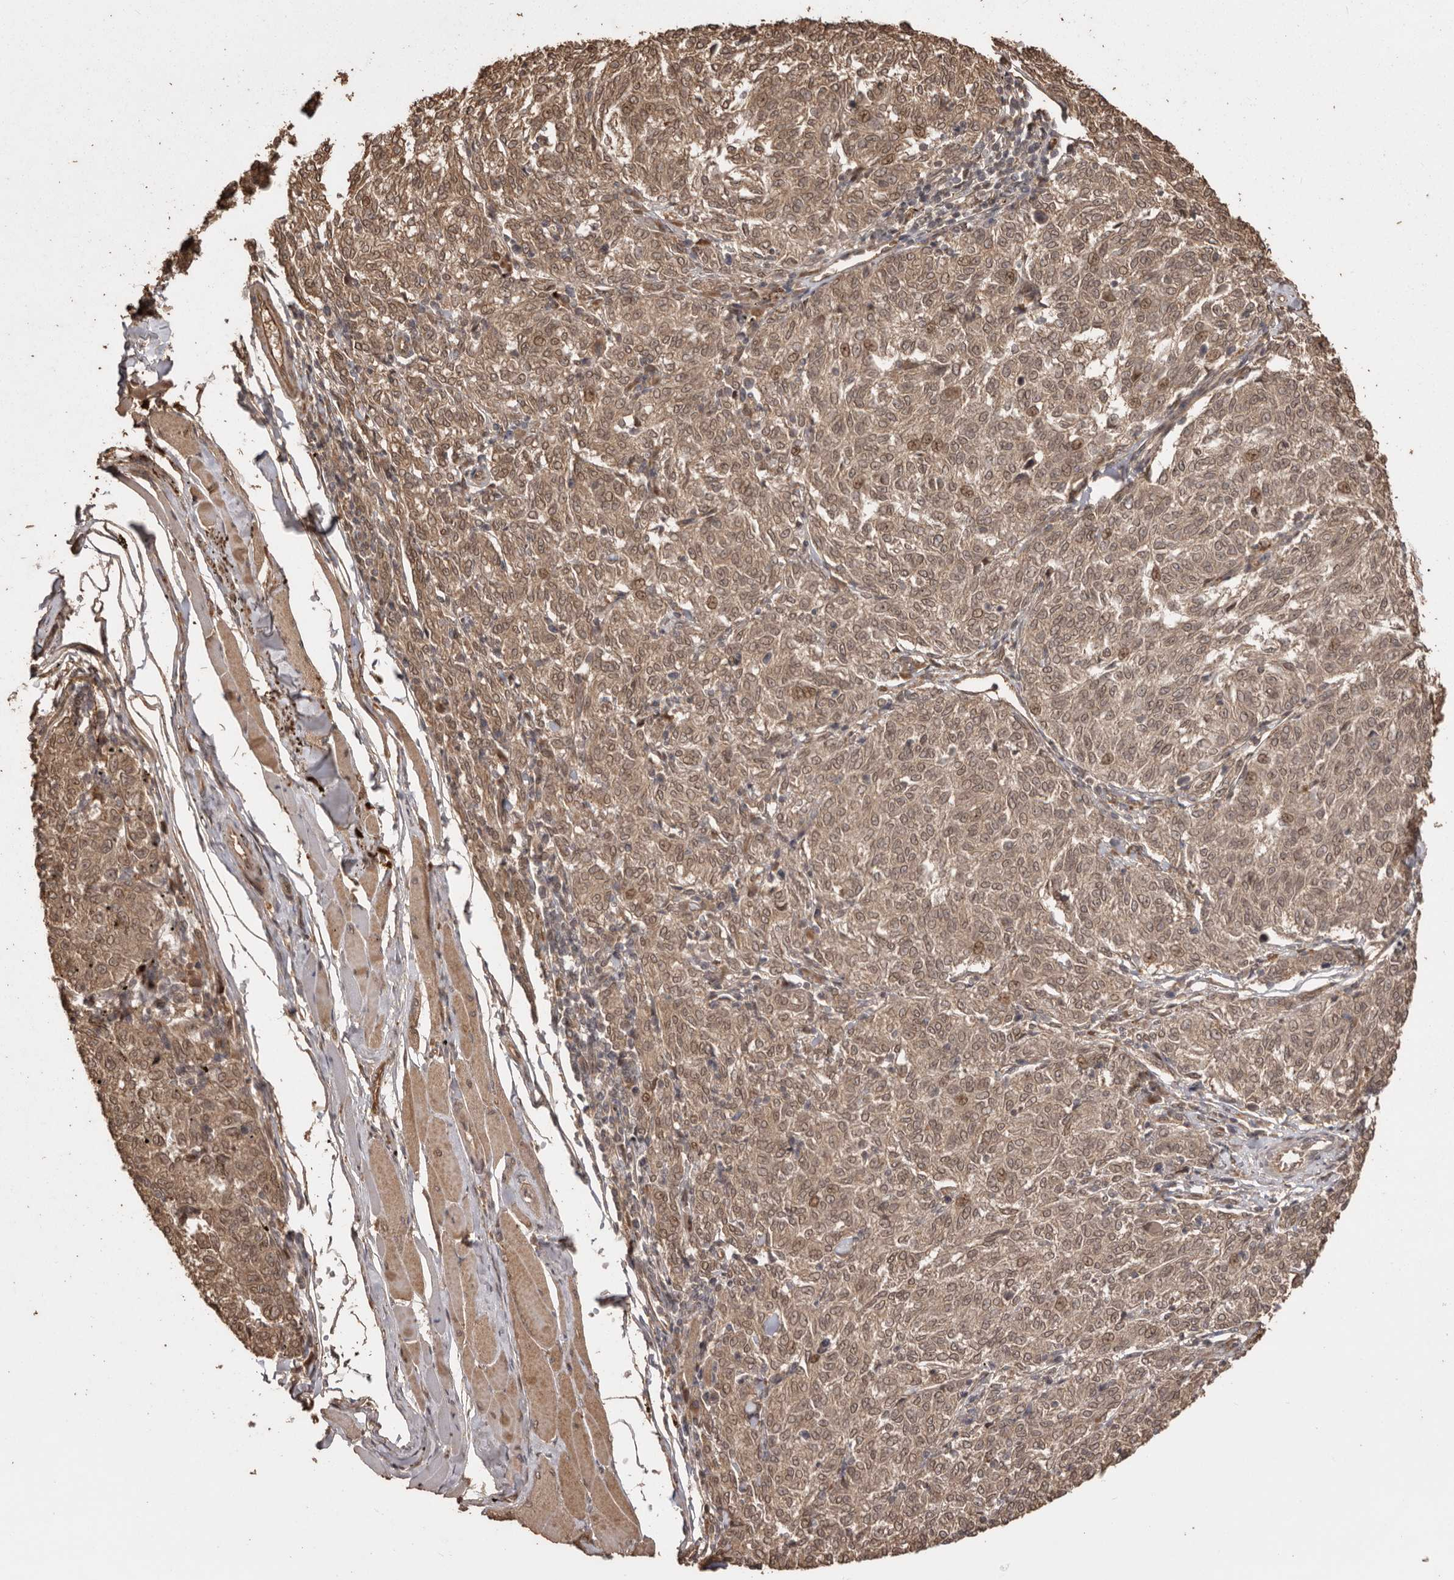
{"staining": {"intensity": "moderate", "quantity": ">75%", "location": "cytoplasmic/membranous,nuclear"}, "tissue": "melanoma", "cell_type": "Tumor cells", "image_type": "cancer", "snomed": [{"axis": "morphology", "description": "Malignant melanoma, NOS"}, {"axis": "topography", "description": "Skin"}], "caption": "Protein analysis of melanoma tissue exhibits moderate cytoplasmic/membranous and nuclear positivity in approximately >75% of tumor cells.", "gene": "NUP43", "patient": {"sex": "female", "age": 72}}